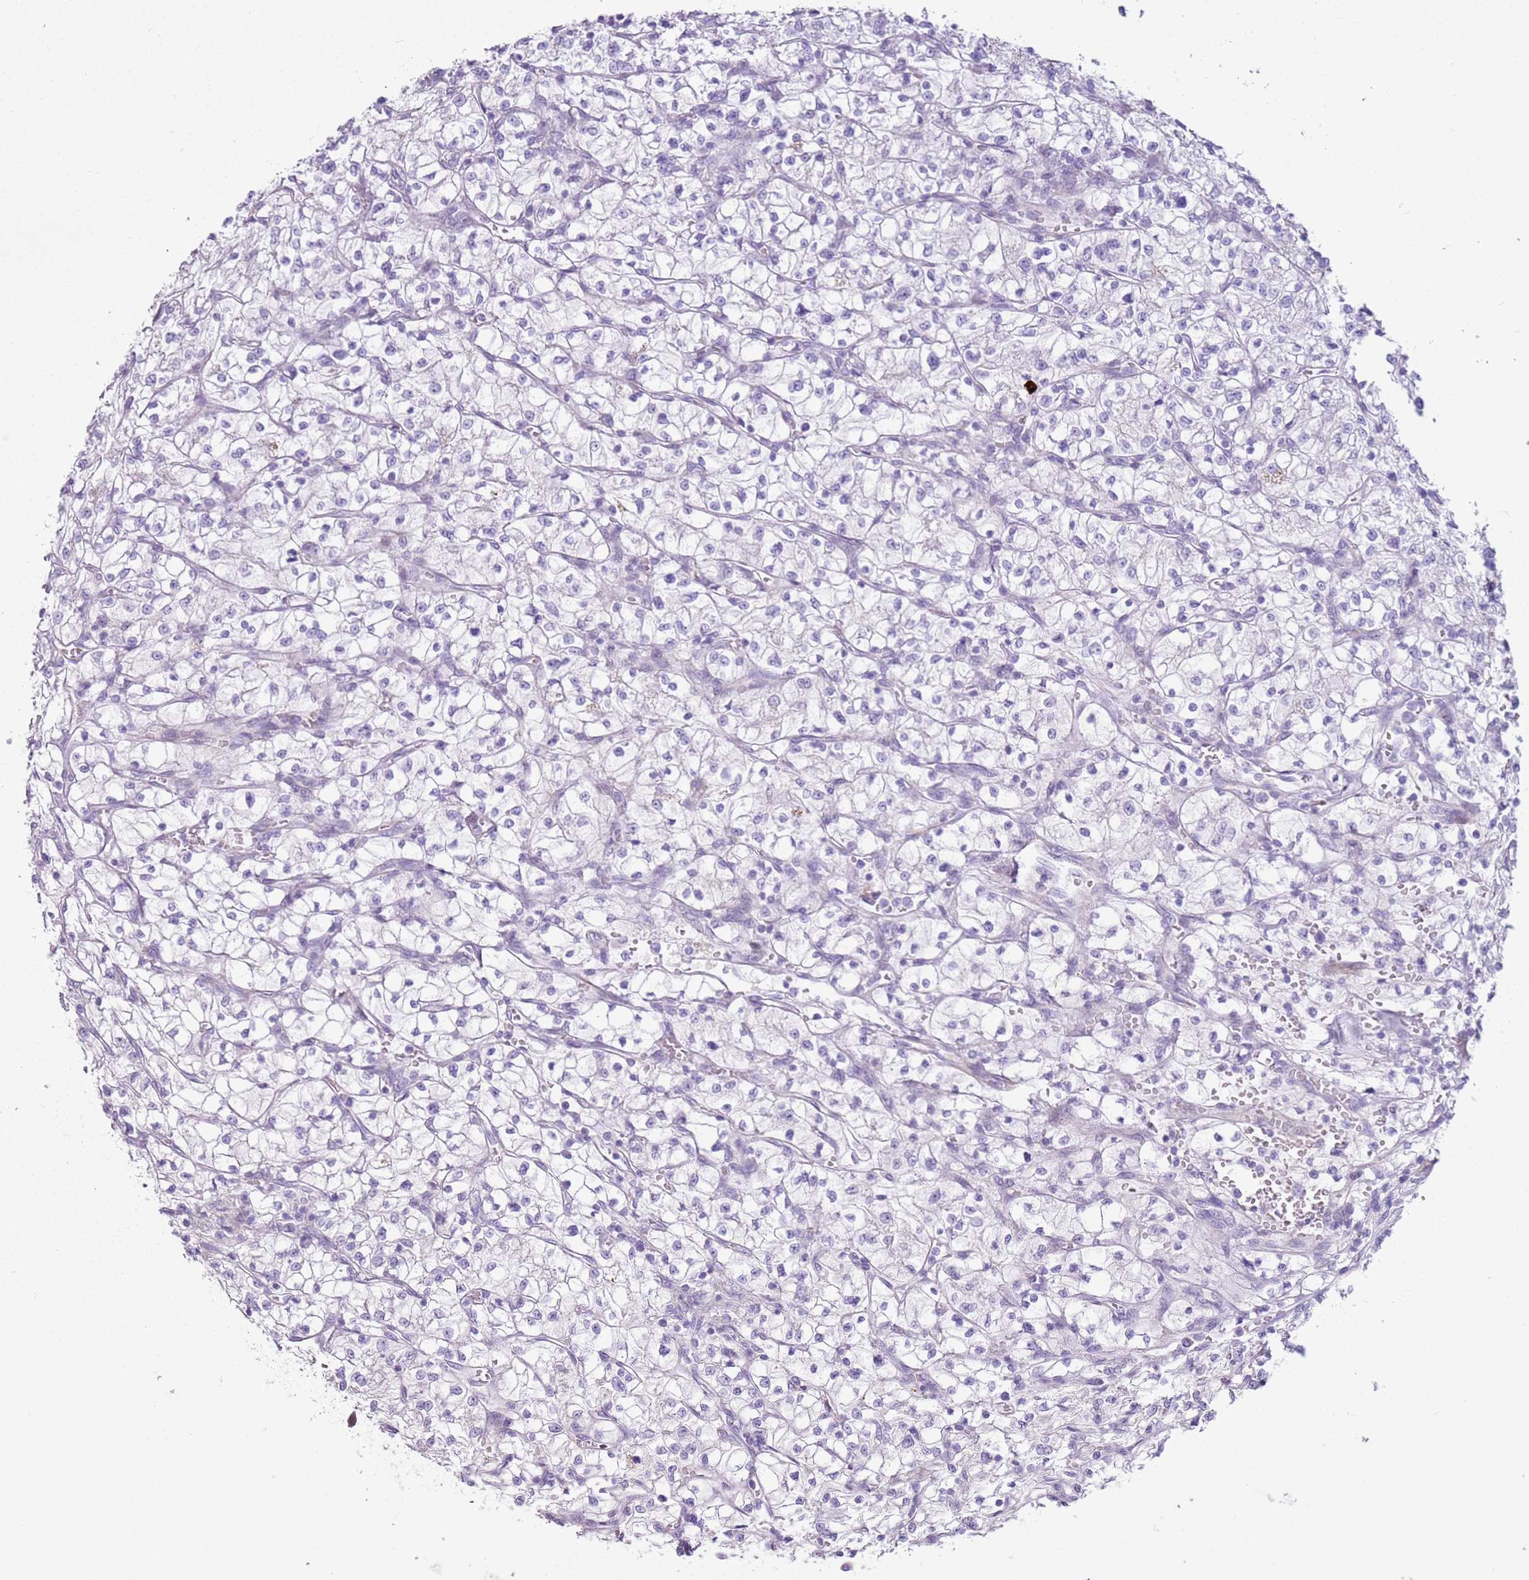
{"staining": {"intensity": "negative", "quantity": "none", "location": "none"}, "tissue": "renal cancer", "cell_type": "Tumor cells", "image_type": "cancer", "snomed": [{"axis": "morphology", "description": "Adenocarcinoma, NOS"}, {"axis": "topography", "description": "Kidney"}], "caption": "Tumor cells are negative for brown protein staining in renal cancer (adenocarcinoma).", "gene": "ZNF239", "patient": {"sex": "female", "age": 64}}